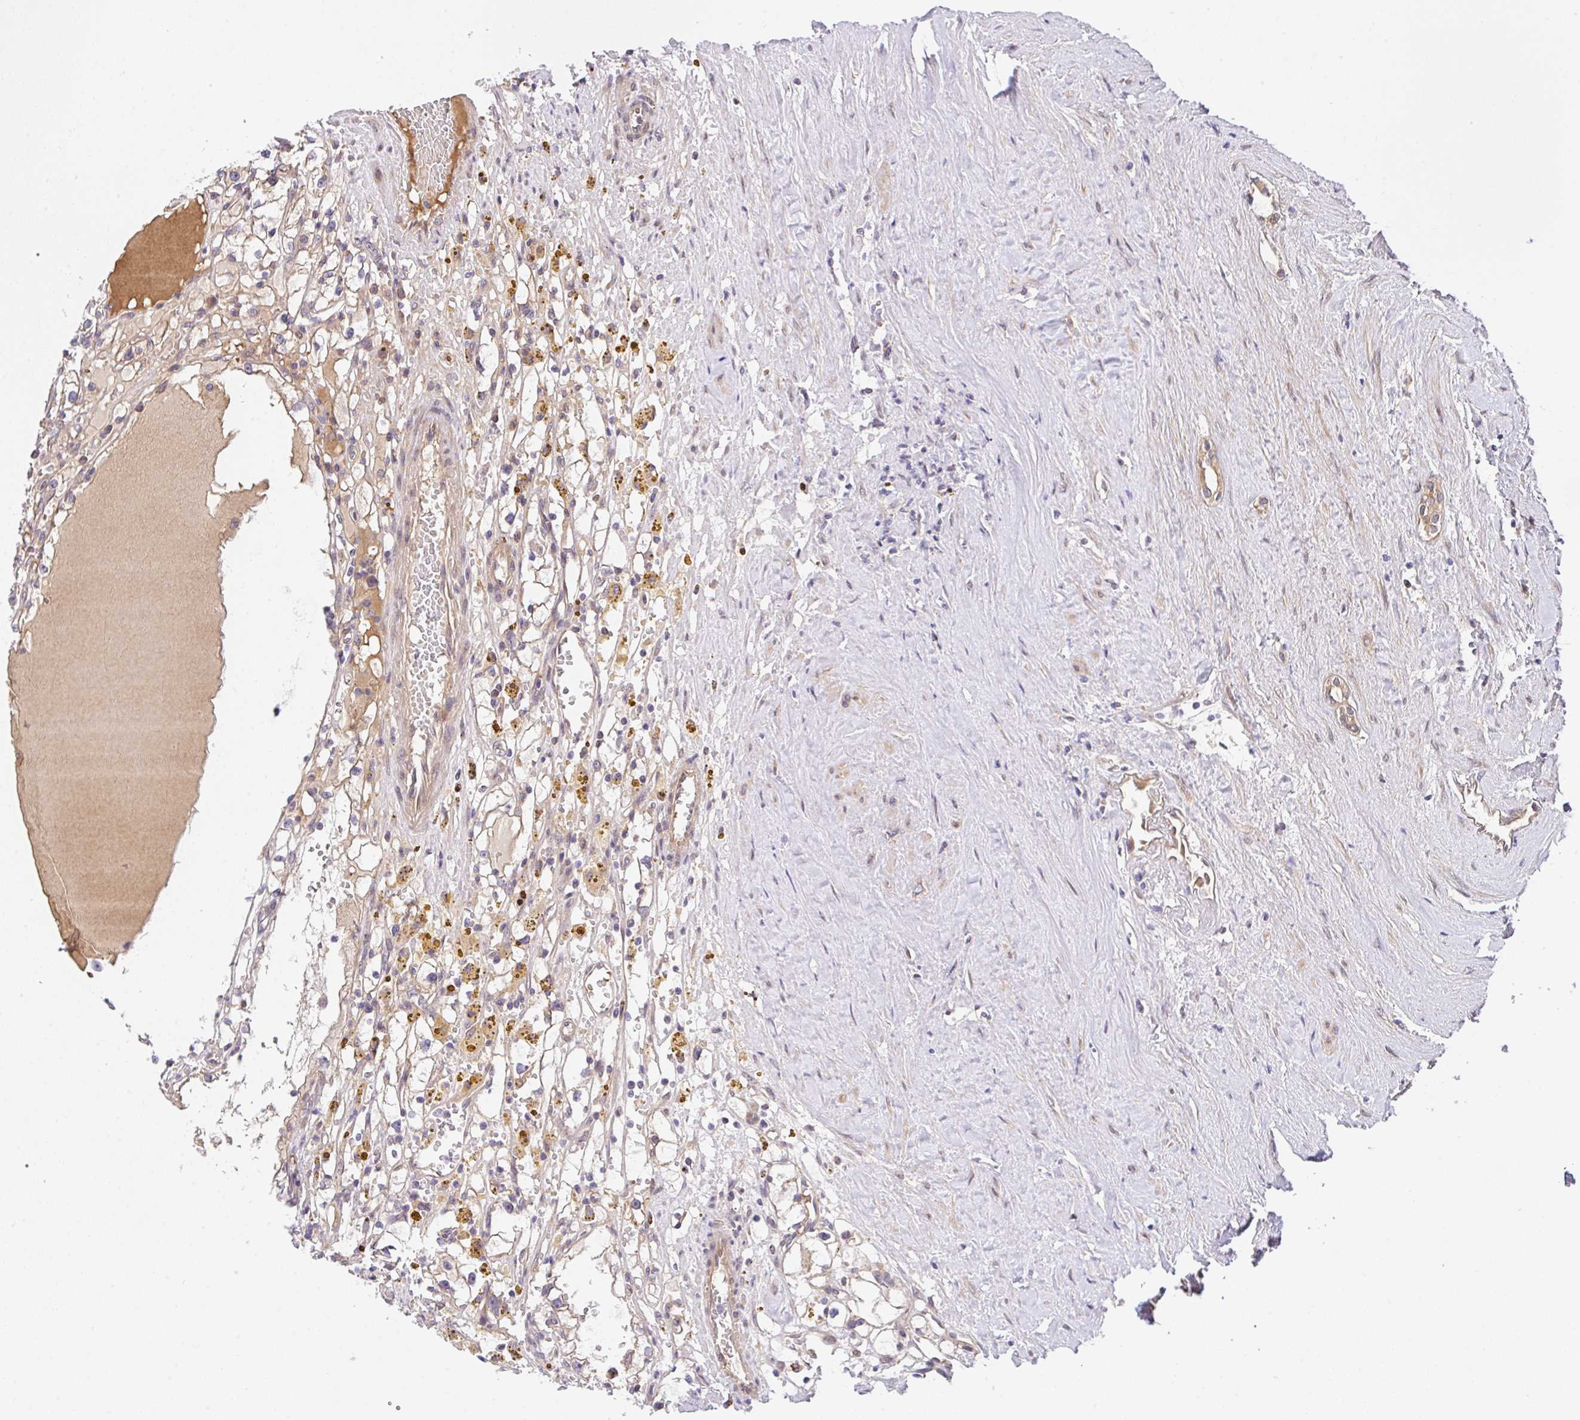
{"staining": {"intensity": "weak", "quantity": "25%-75%", "location": "cytoplasmic/membranous"}, "tissue": "renal cancer", "cell_type": "Tumor cells", "image_type": "cancer", "snomed": [{"axis": "morphology", "description": "Adenocarcinoma, NOS"}, {"axis": "topography", "description": "Kidney"}], "caption": "Protein expression analysis of renal adenocarcinoma shows weak cytoplasmic/membranous staining in approximately 25%-75% of tumor cells.", "gene": "UBE4A", "patient": {"sex": "male", "age": 56}}